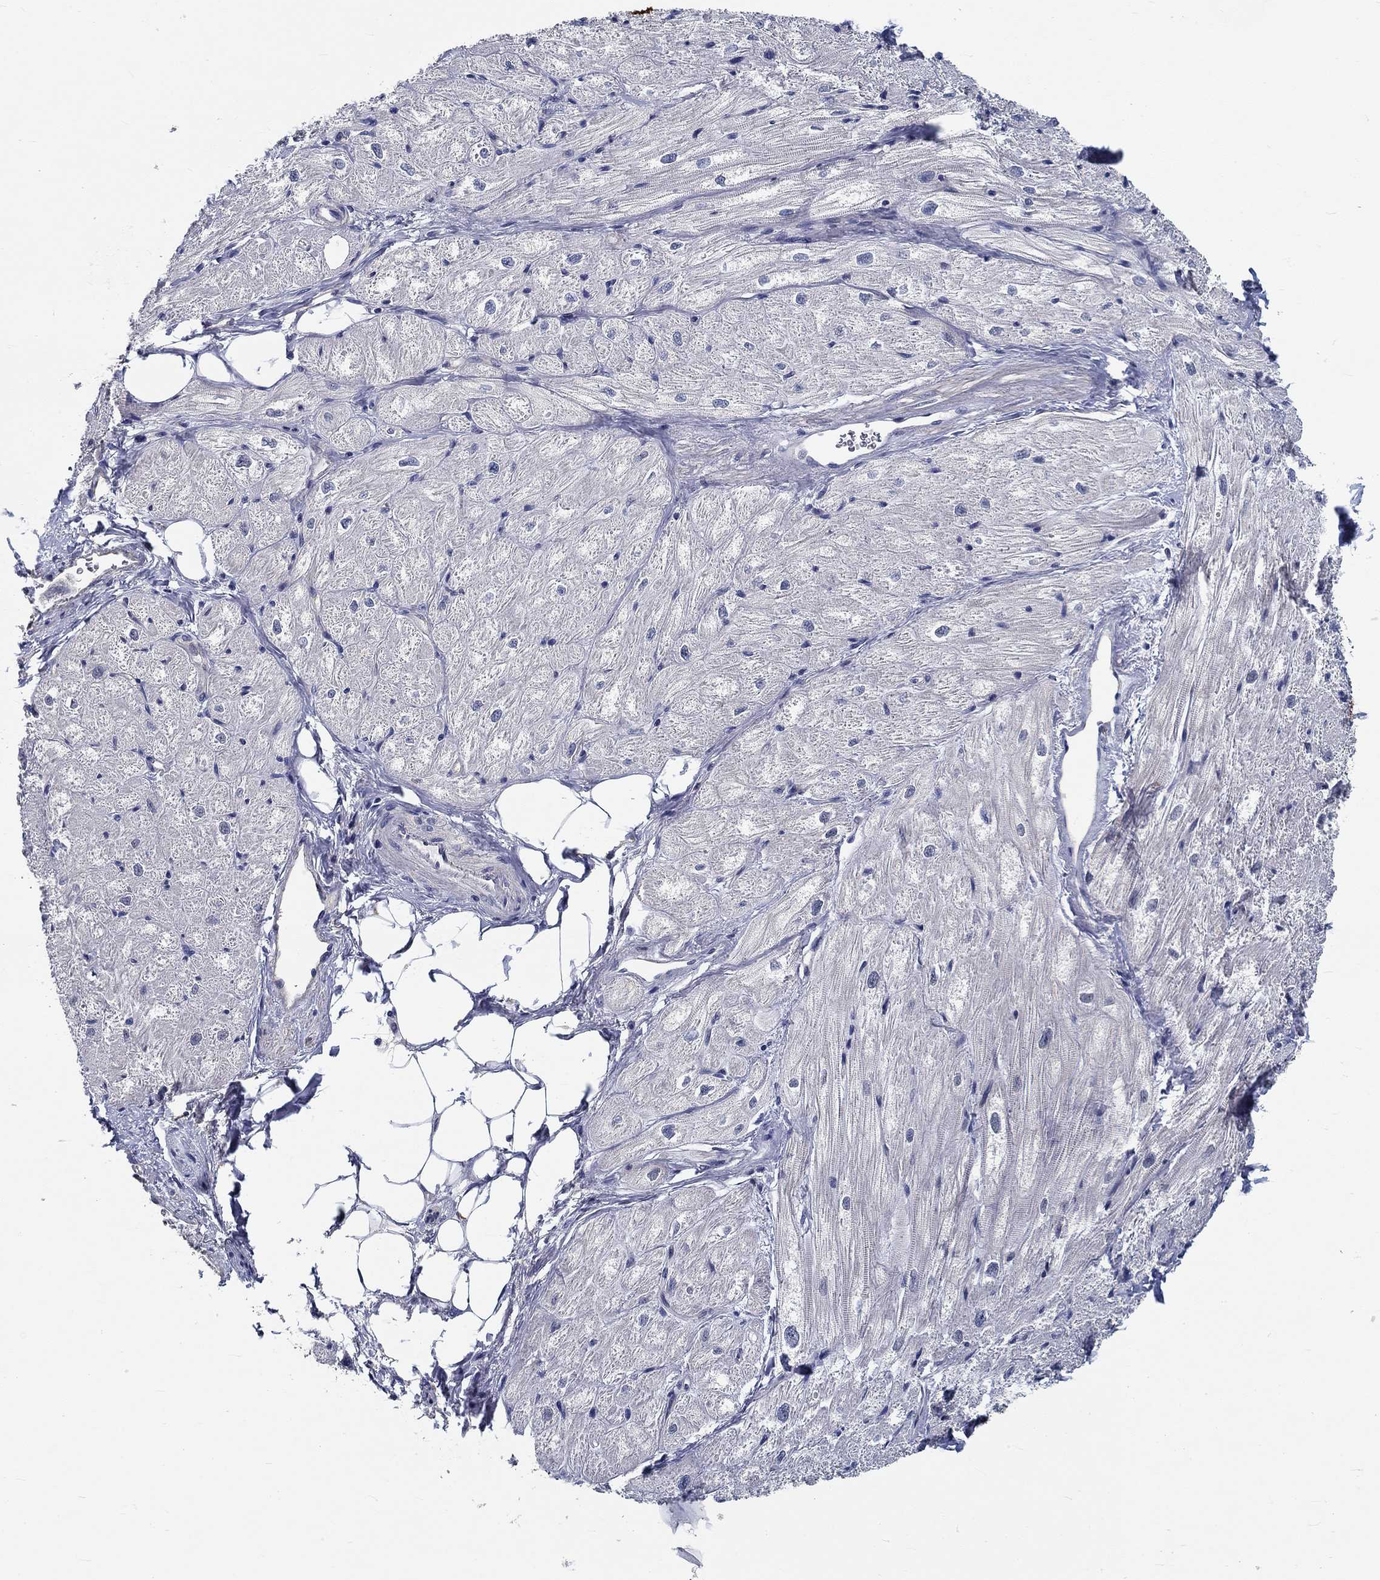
{"staining": {"intensity": "negative", "quantity": "none", "location": "none"}, "tissue": "heart muscle", "cell_type": "Cardiomyocytes", "image_type": "normal", "snomed": [{"axis": "morphology", "description": "Normal tissue, NOS"}, {"axis": "topography", "description": "Heart"}], "caption": "Human heart muscle stained for a protein using immunohistochemistry (IHC) reveals no staining in cardiomyocytes.", "gene": "MYBPC1", "patient": {"sex": "male", "age": 57}}